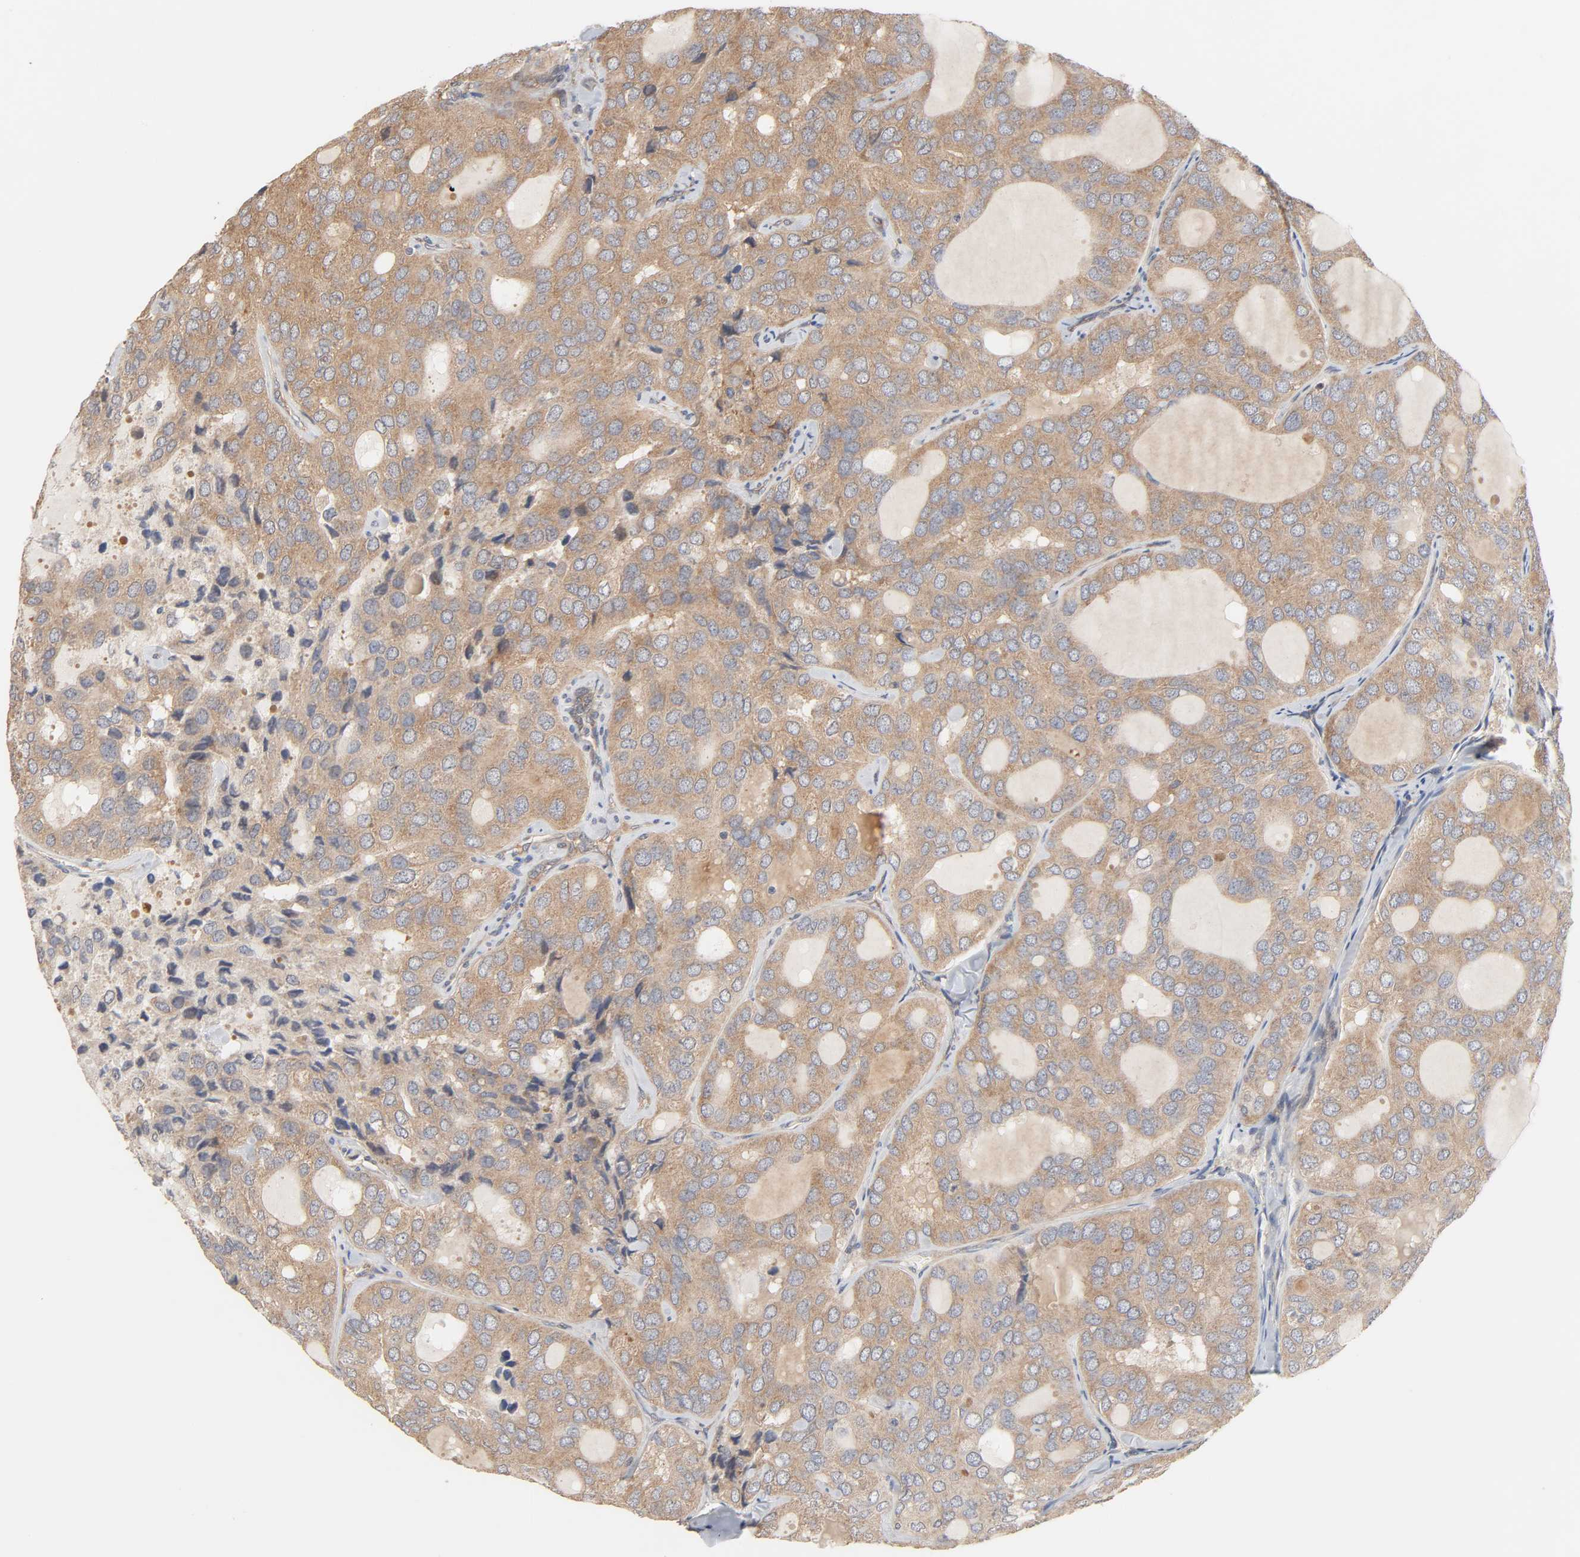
{"staining": {"intensity": "moderate", "quantity": ">75%", "location": "cytoplasmic/membranous"}, "tissue": "thyroid cancer", "cell_type": "Tumor cells", "image_type": "cancer", "snomed": [{"axis": "morphology", "description": "Follicular adenoma carcinoma, NOS"}, {"axis": "topography", "description": "Thyroid gland"}], "caption": "Immunohistochemical staining of thyroid cancer (follicular adenoma carcinoma) demonstrates moderate cytoplasmic/membranous protein positivity in approximately >75% of tumor cells. The staining was performed using DAB (3,3'-diaminobenzidine) to visualize the protein expression in brown, while the nuclei were stained in blue with hematoxylin (Magnification: 20x).", "gene": "NEMF", "patient": {"sex": "male", "age": 75}}